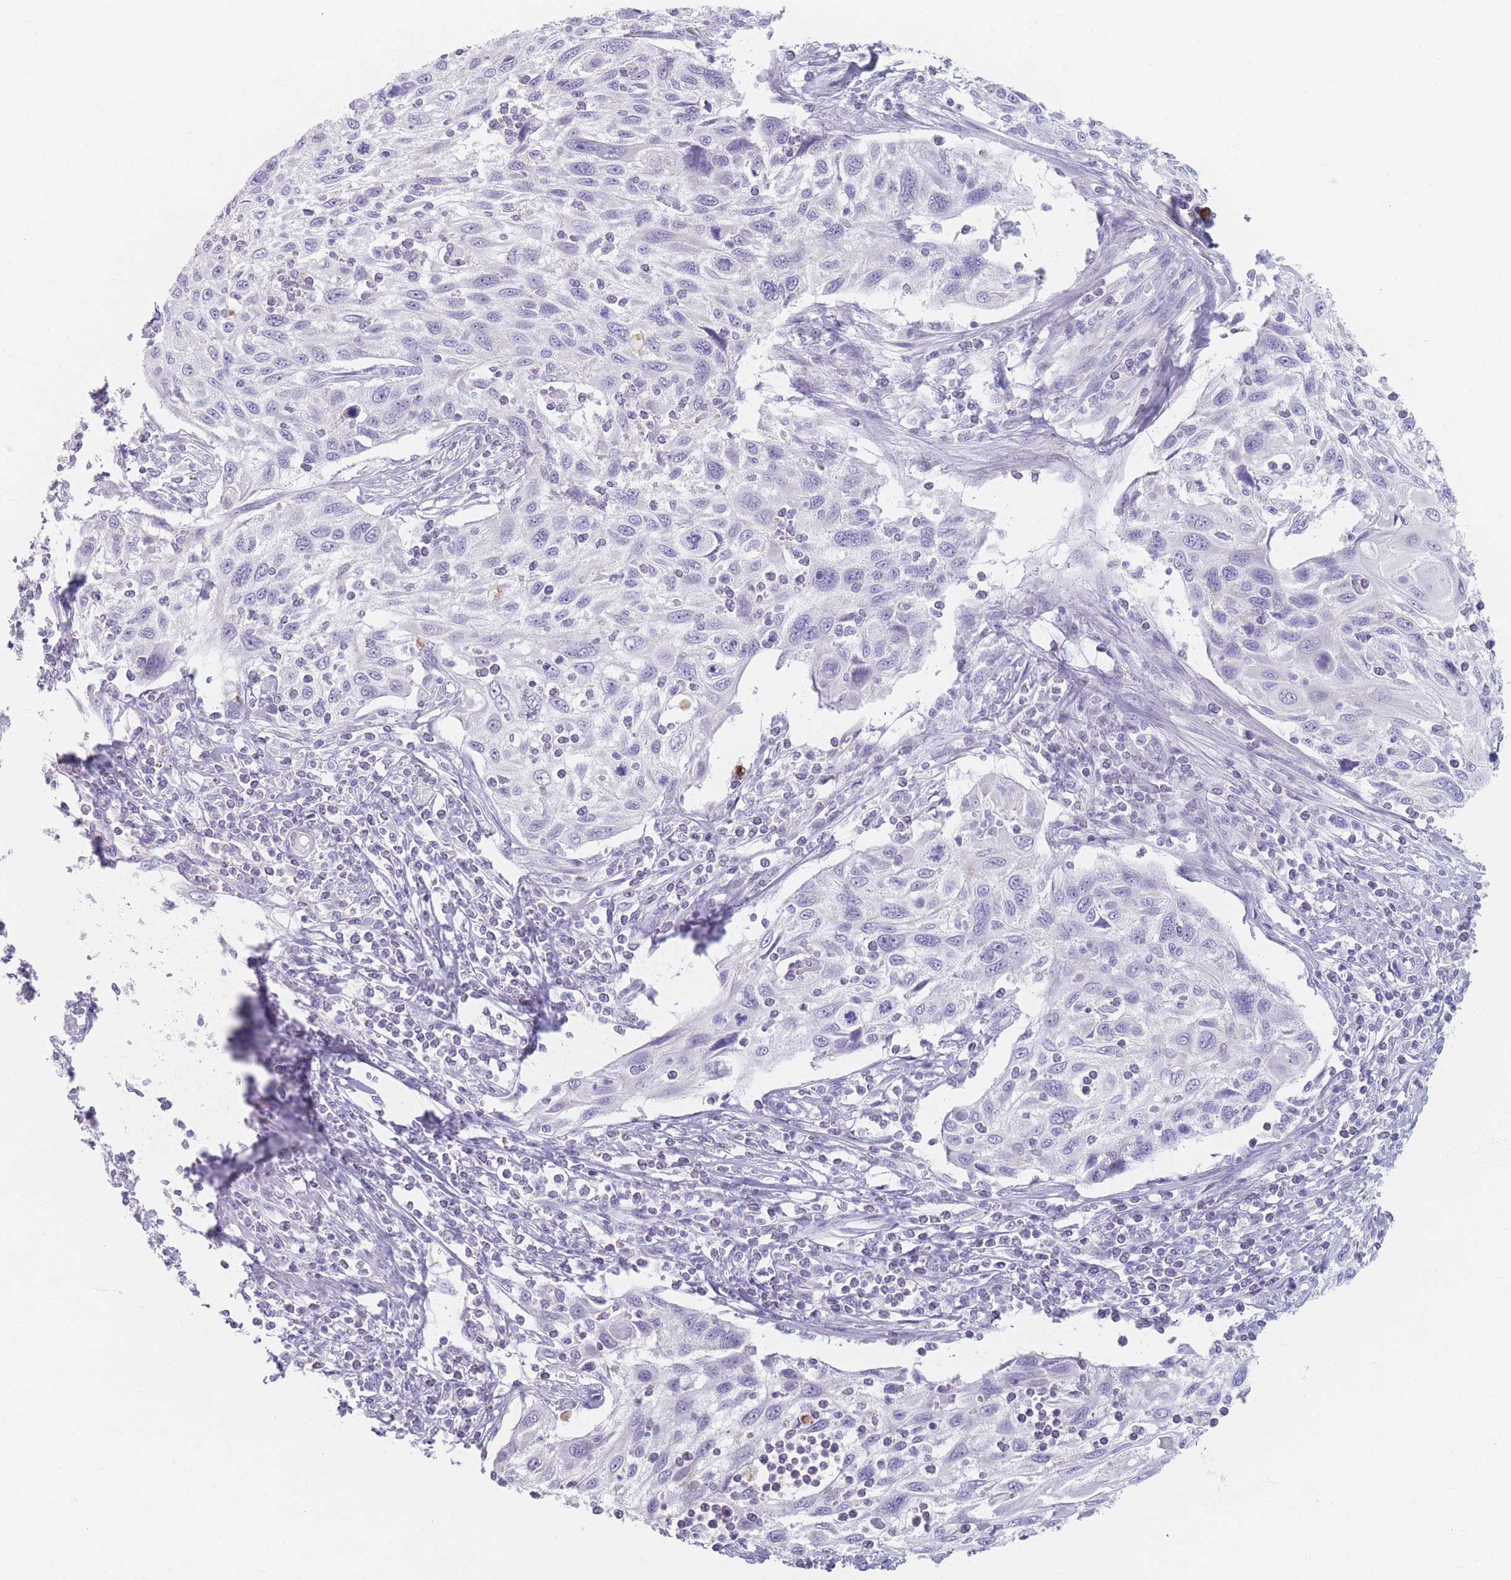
{"staining": {"intensity": "negative", "quantity": "none", "location": "none"}, "tissue": "cervical cancer", "cell_type": "Tumor cells", "image_type": "cancer", "snomed": [{"axis": "morphology", "description": "Squamous cell carcinoma, NOS"}, {"axis": "topography", "description": "Cervix"}], "caption": "The image displays no significant staining in tumor cells of cervical cancer. The staining is performed using DAB brown chromogen with nuclei counter-stained in using hematoxylin.", "gene": "PIGM", "patient": {"sex": "female", "age": 70}}